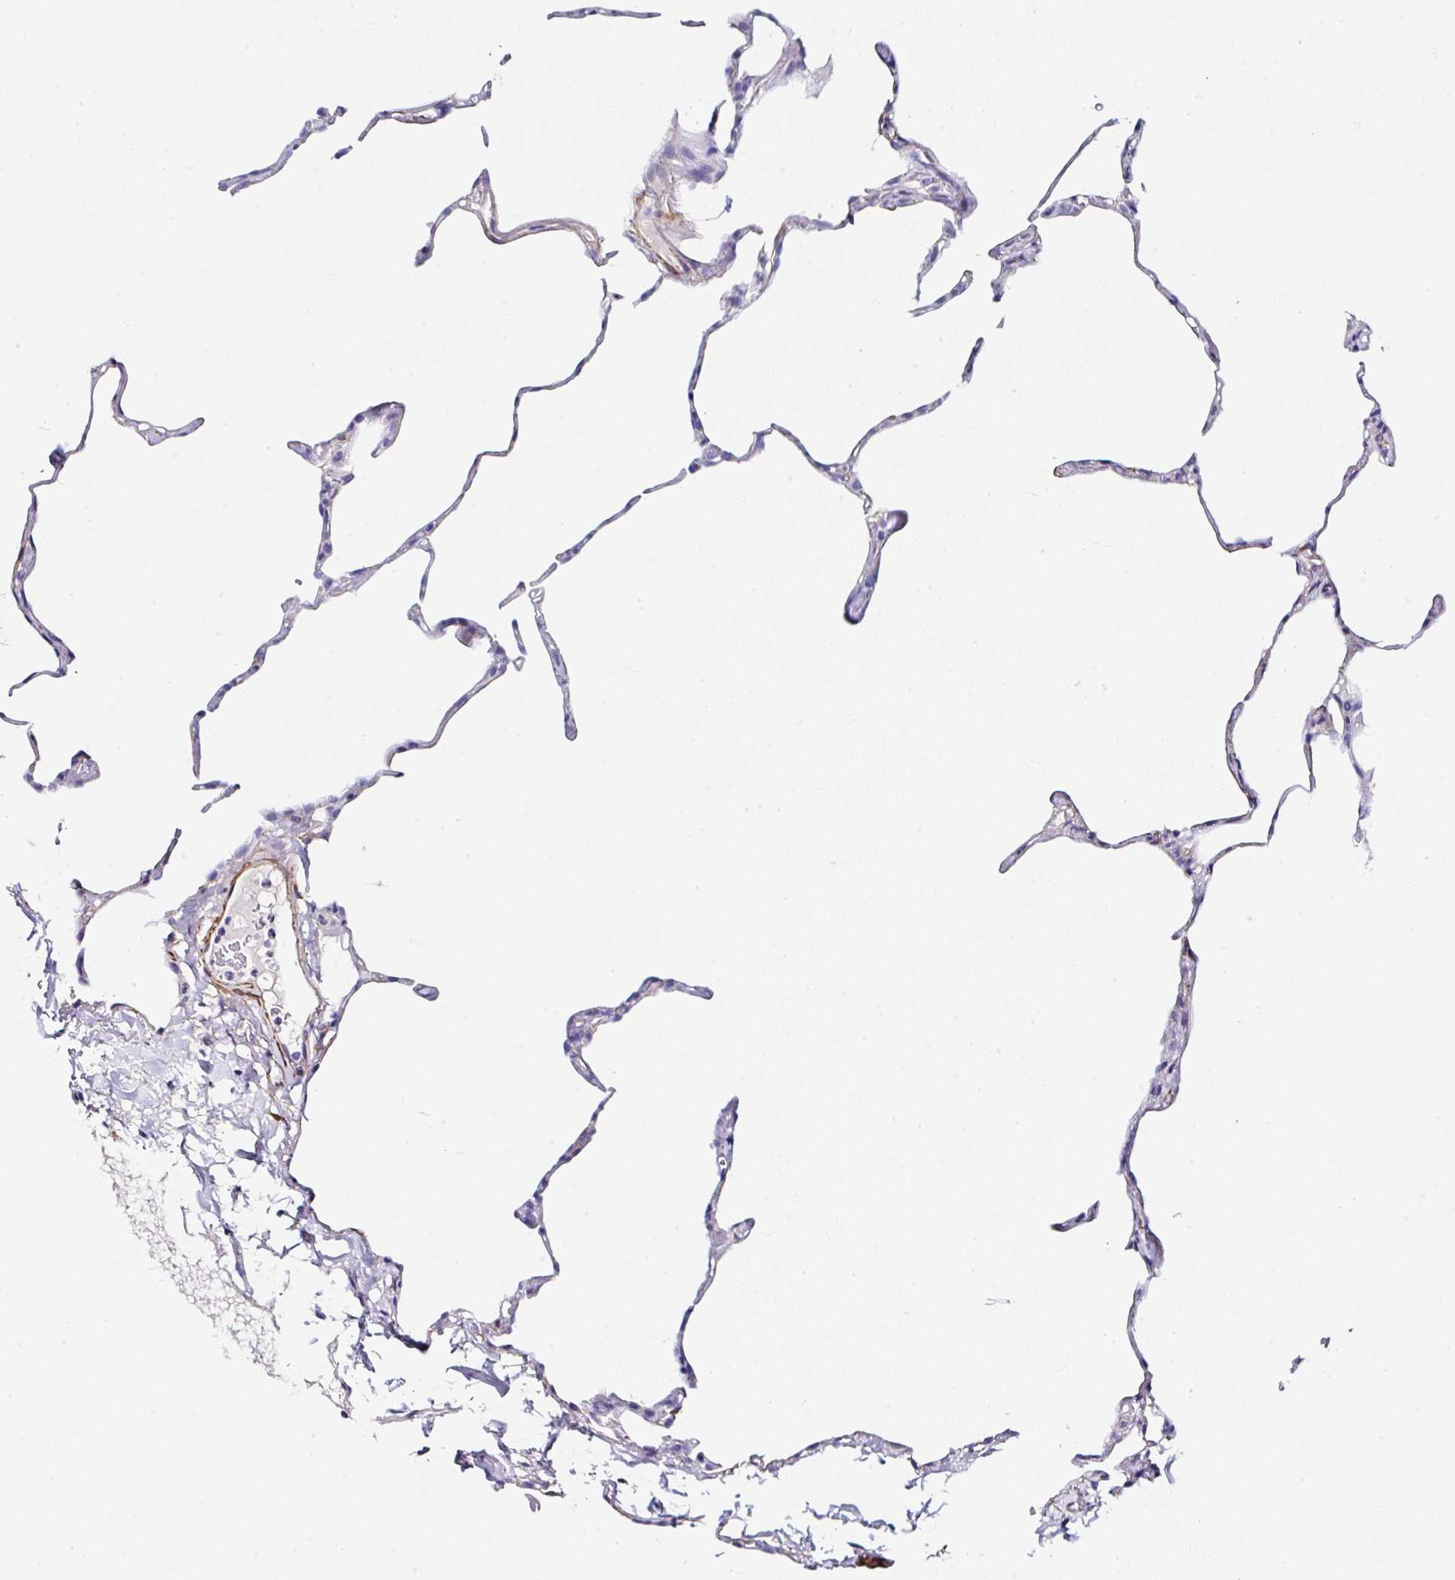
{"staining": {"intensity": "negative", "quantity": "none", "location": "none"}, "tissue": "lung", "cell_type": "Alveolar cells", "image_type": "normal", "snomed": [{"axis": "morphology", "description": "Normal tissue, NOS"}, {"axis": "topography", "description": "Lung"}], "caption": "Alveolar cells show no significant staining in normal lung. (DAB (3,3'-diaminobenzidine) IHC with hematoxylin counter stain).", "gene": "PPFIA4", "patient": {"sex": "male", "age": 65}}